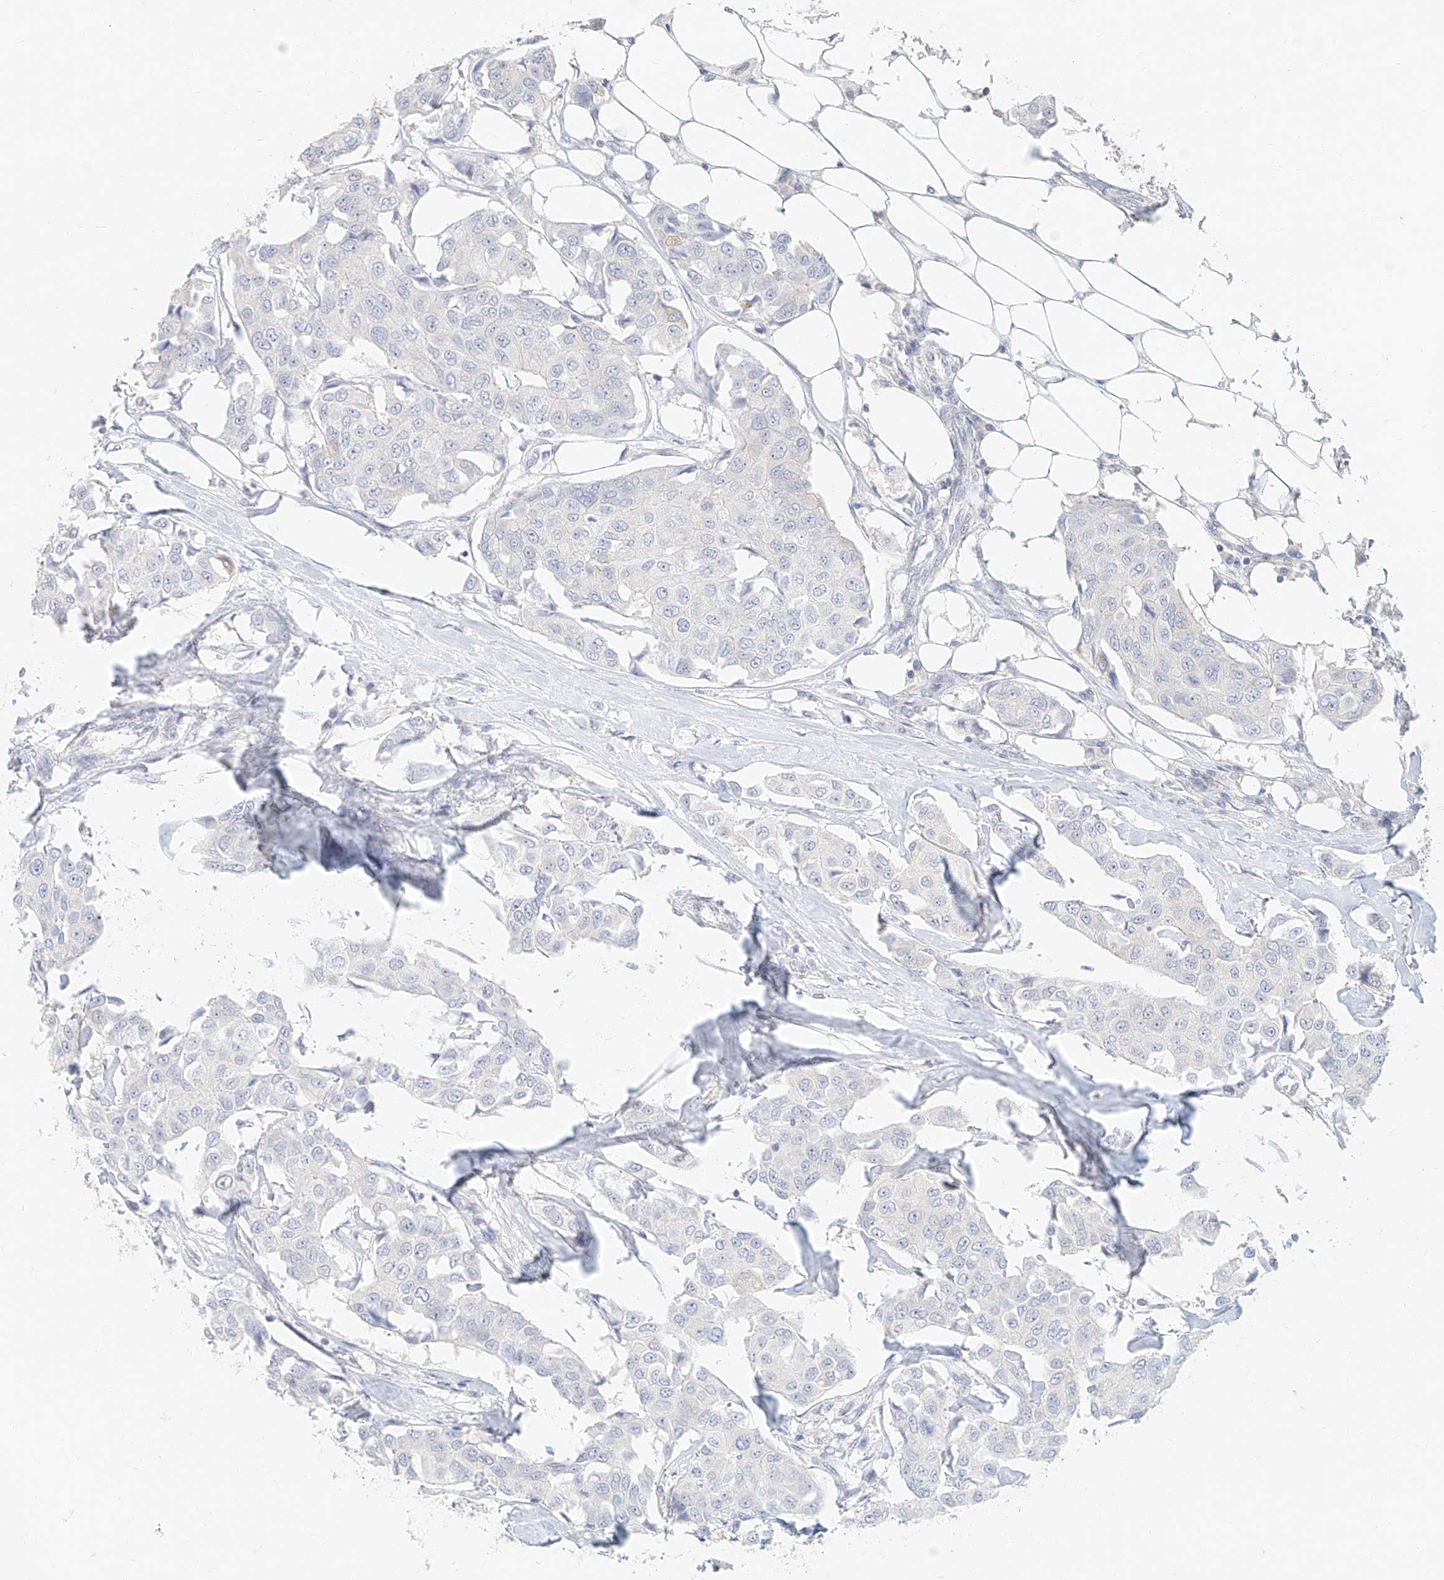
{"staining": {"intensity": "negative", "quantity": "none", "location": "none"}, "tissue": "breast cancer", "cell_type": "Tumor cells", "image_type": "cancer", "snomed": [{"axis": "morphology", "description": "Duct carcinoma"}, {"axis": "topography", "description": "Breast"}], "caption": "Photomicrograph shows no significant protein positivity in tumor cells of breast cancer (invasive ductal carcinoma).", "gene": "NAP1L1", "patient": {"sex": "female", "age": 80}}